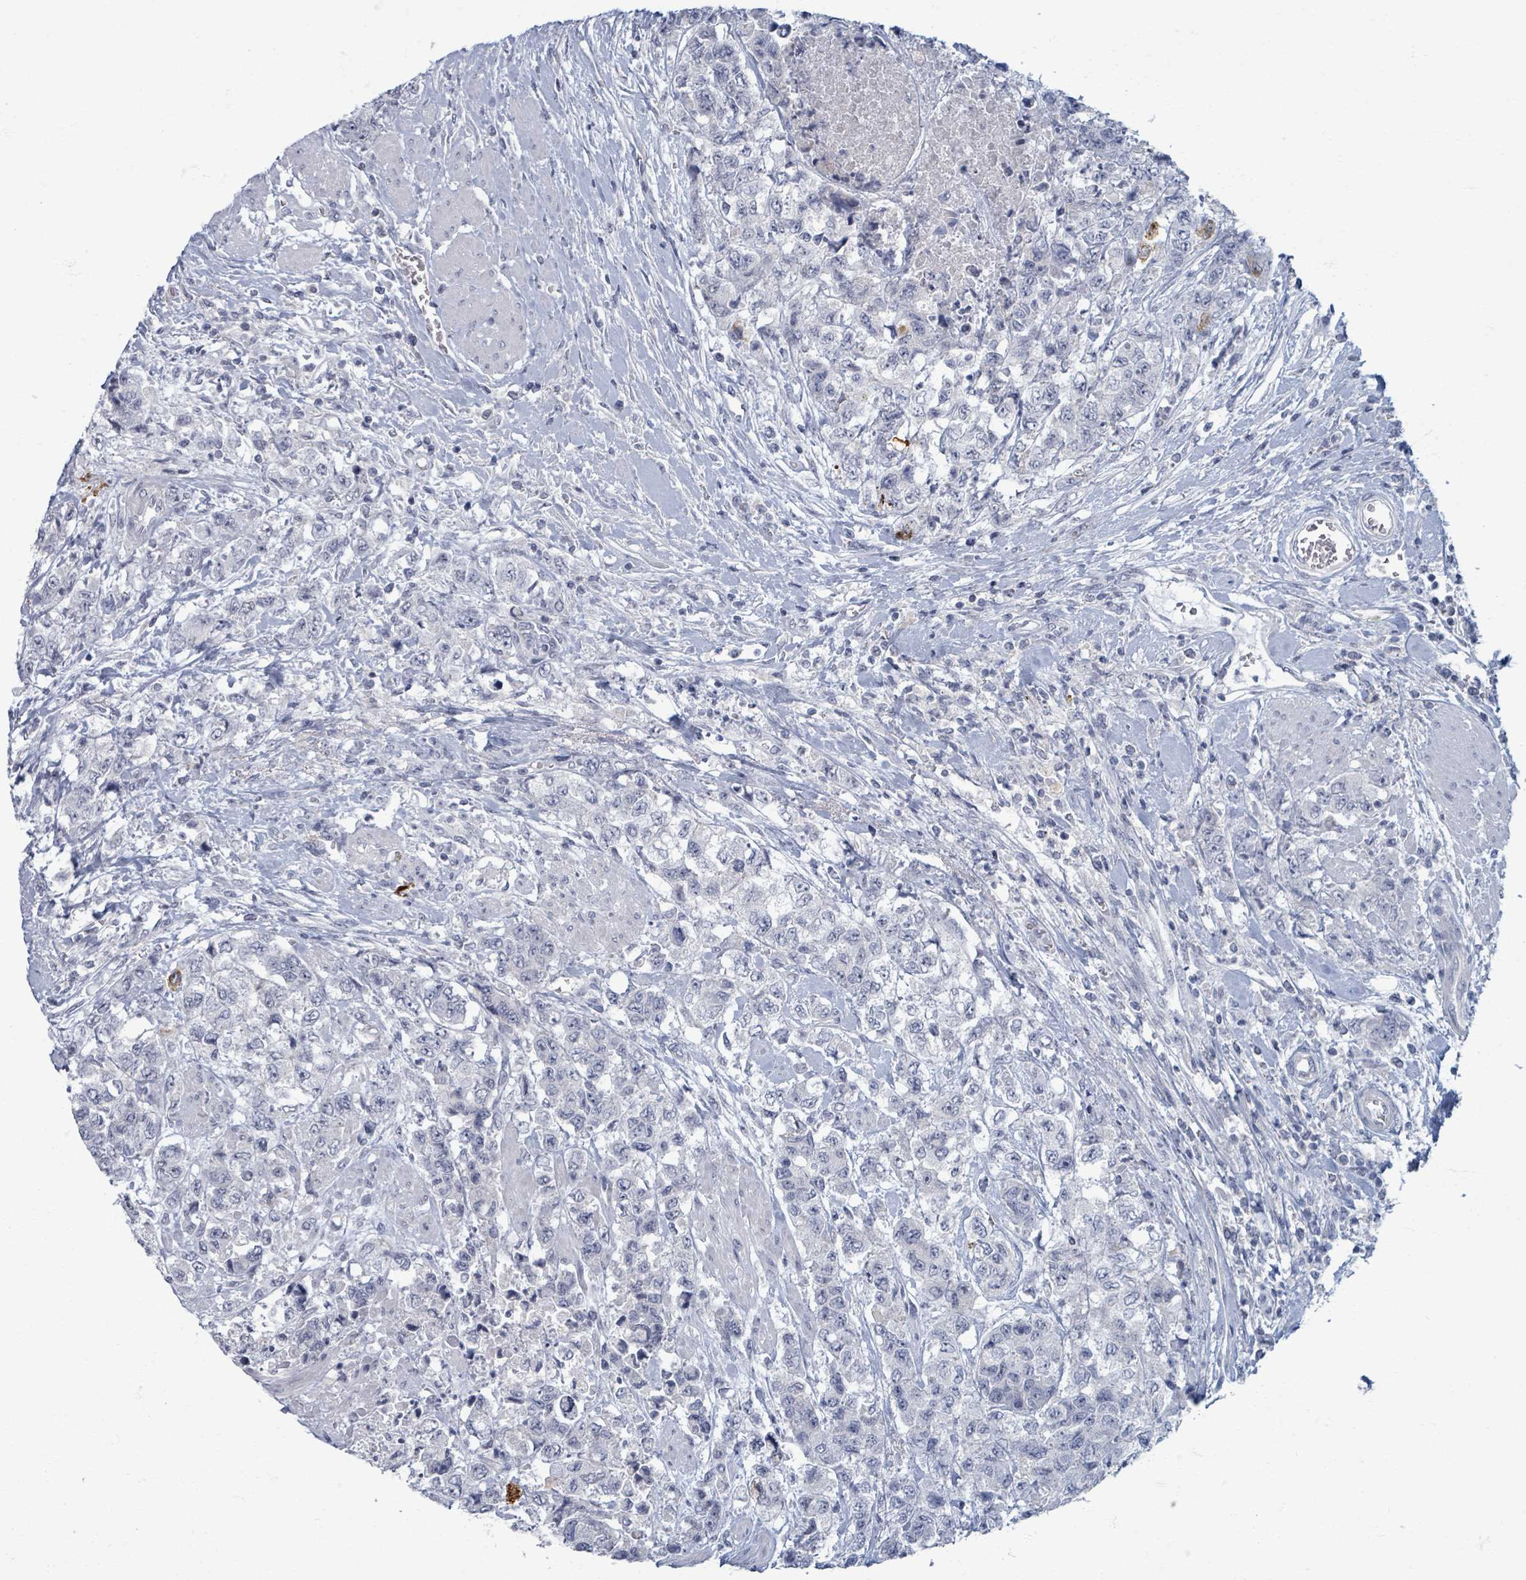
{"staining": {"intensity": "negative", "quantity": "none", "location": "none"}, "tissue": "urothelial cancer", "cell_type": "Tumor cells", "image_type": "cancer", "snomed": [{"axis": "morphology", "description": "Urothelial carcinoma, High grade"}, {"axis": "topography", "description": "Urinary bladder"}], "caption": "An immunohistochemistry (IHC) histopathology image of urothelial carcinoma (high-grade) is shown. There is no staining in tumor cells of urothelial carcinoma (high-grade).", "gene": "WNT11", "patient": {"sex": "female", "age": 78}}